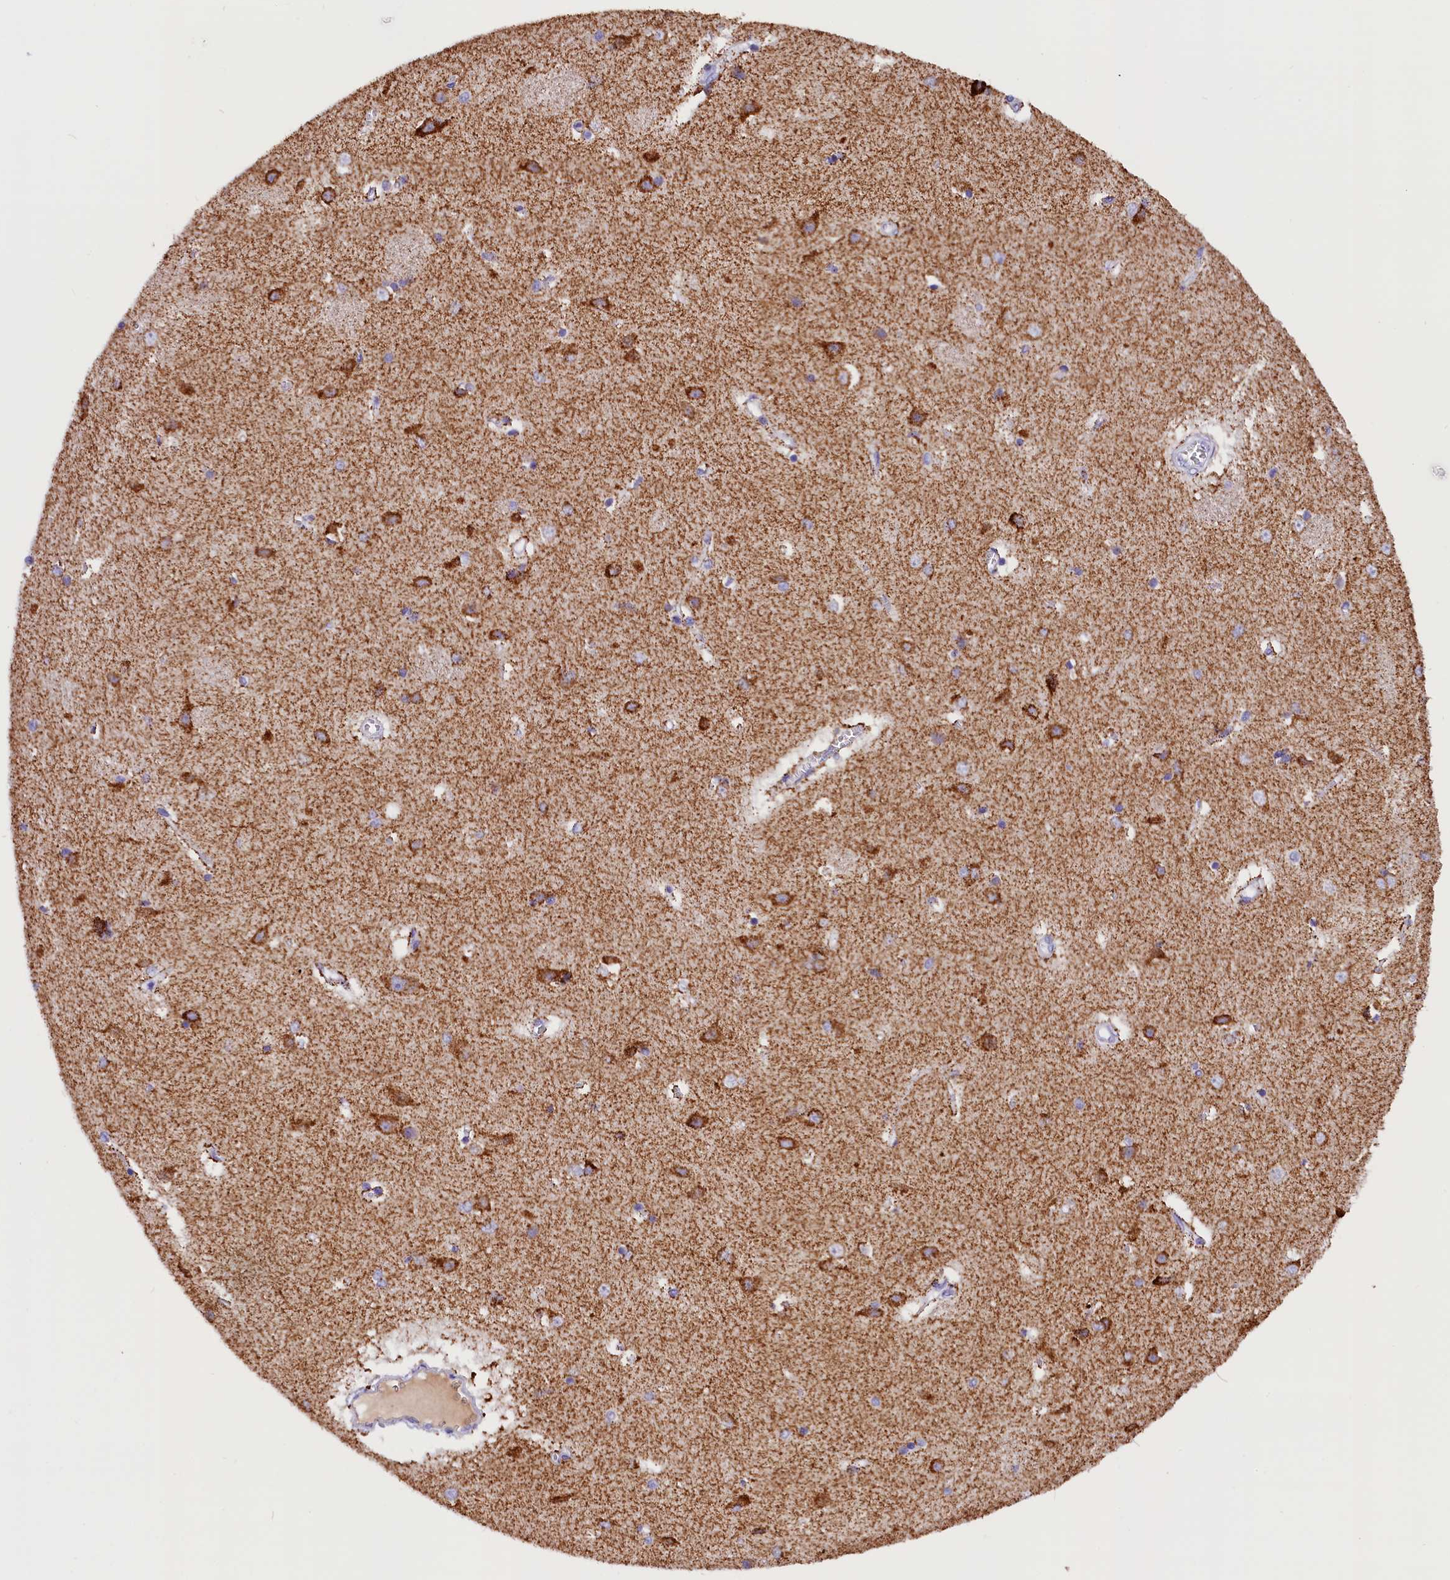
{"staining": {"intensity": "moderate", "quantity": "<25%", "location": "cytoplasmic/membranous"}, "tissue": "caudate", "cell_type": "Glial cells", "image_type": "normal", "snomed": [{"axis": "morphology", "description": "Normal tissue, NOS"}, {"axis": "topography", "description": "Lateral ventricle wall"}], "caption": "A high-resolution image shows IHC staining of unremarkable caudate, which exhibits moderate cytoplasmic/membranous staining in approximately <25% of glial cells.", "gene": "ABAT", "patient": {"sex": "male", "age": 37}}